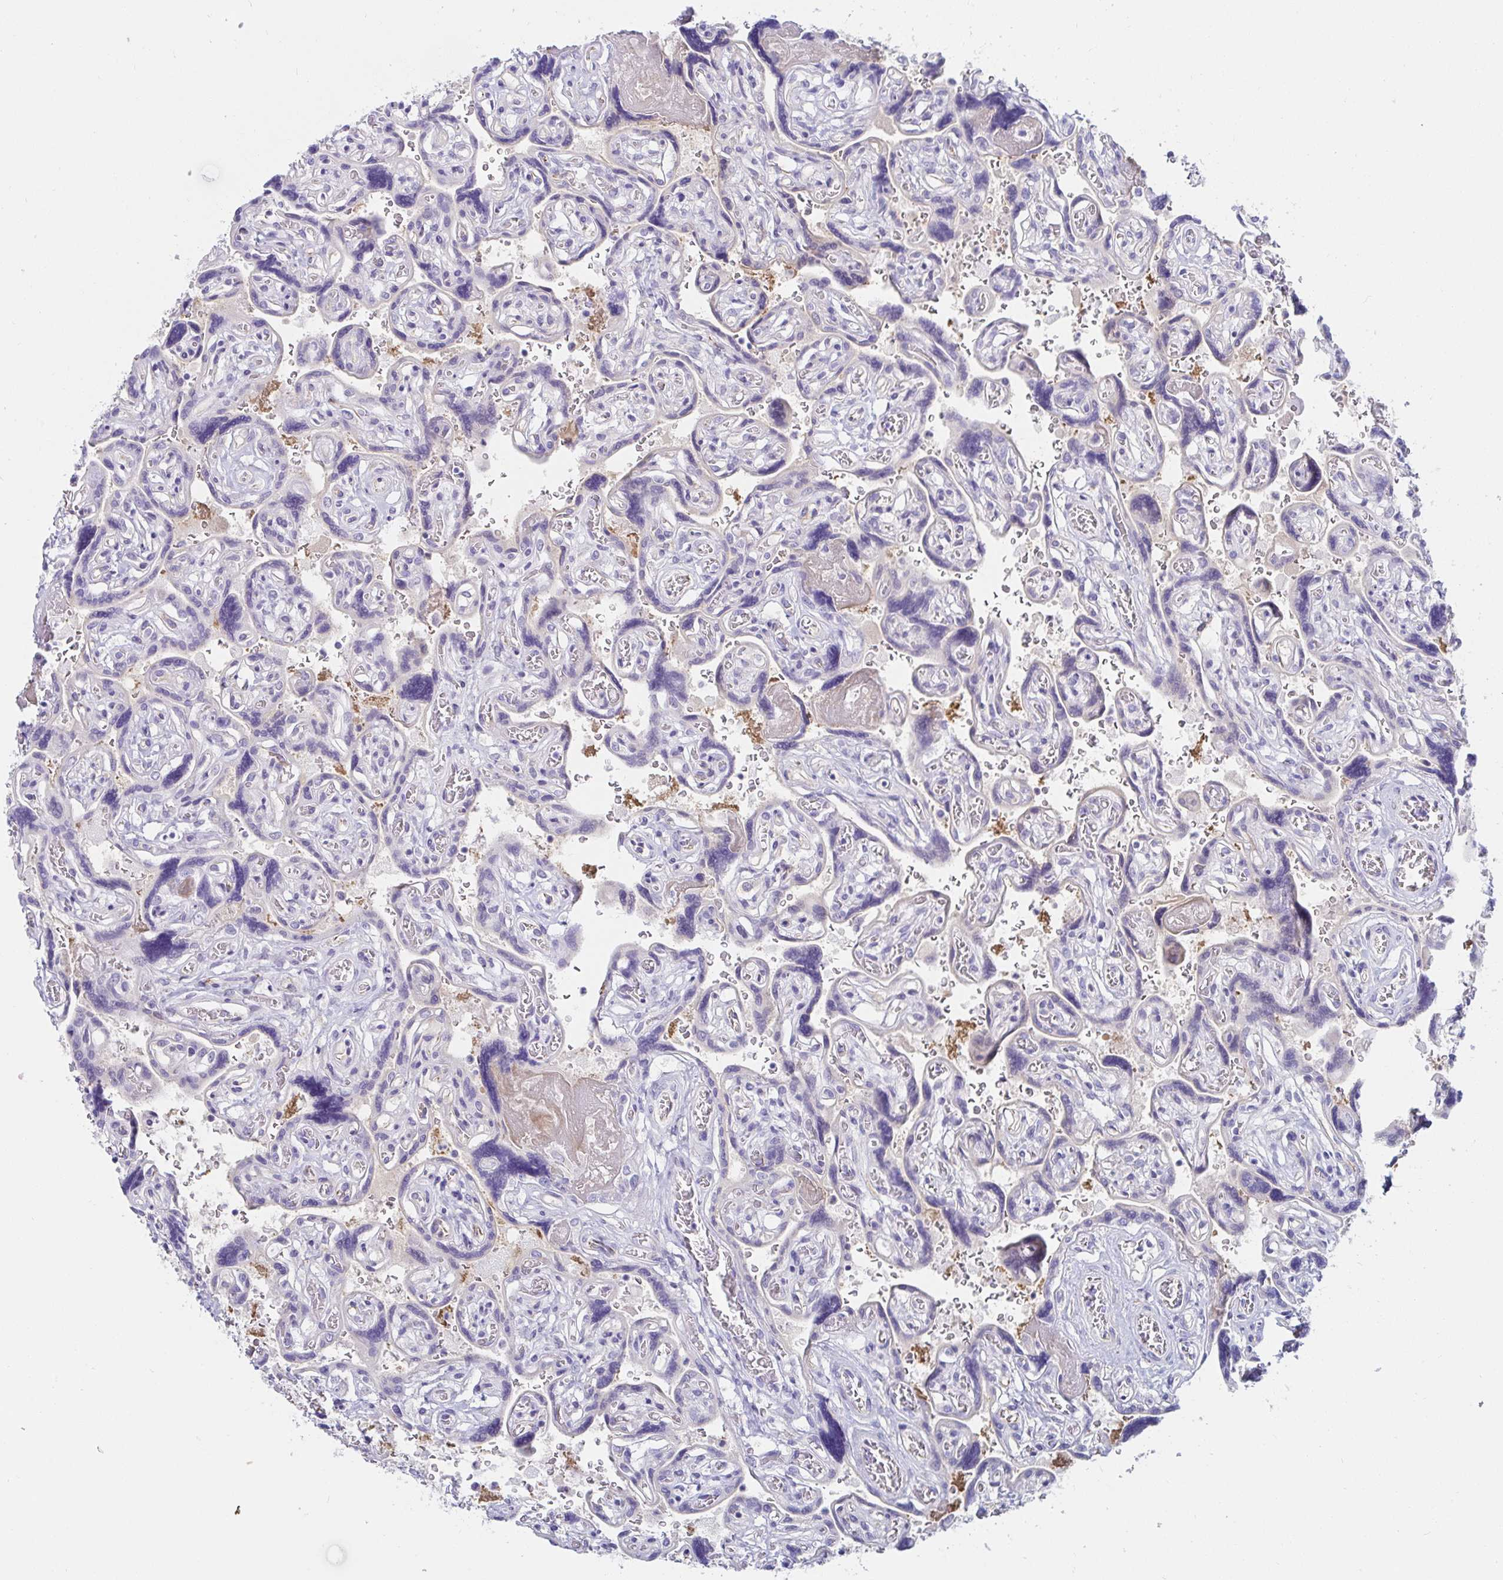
{"staining": {"intensity": "negative", "quantity": "none", "location": "none"}, "tissue": "placenta", "cell_type": "Decidual cells", "image_type": "normal", "snomed": [{"axis": "morphology", "description": "Normal tissue, NOS"}, {"axis": "topography", "description": "Placenta"}], "caption": "Decidual cells are negative for brown protein staining in normal placenta. (DAB IHC, high magnification).", "gene": "C4orf17", "patient": {"sex": "female", "age": 32}}